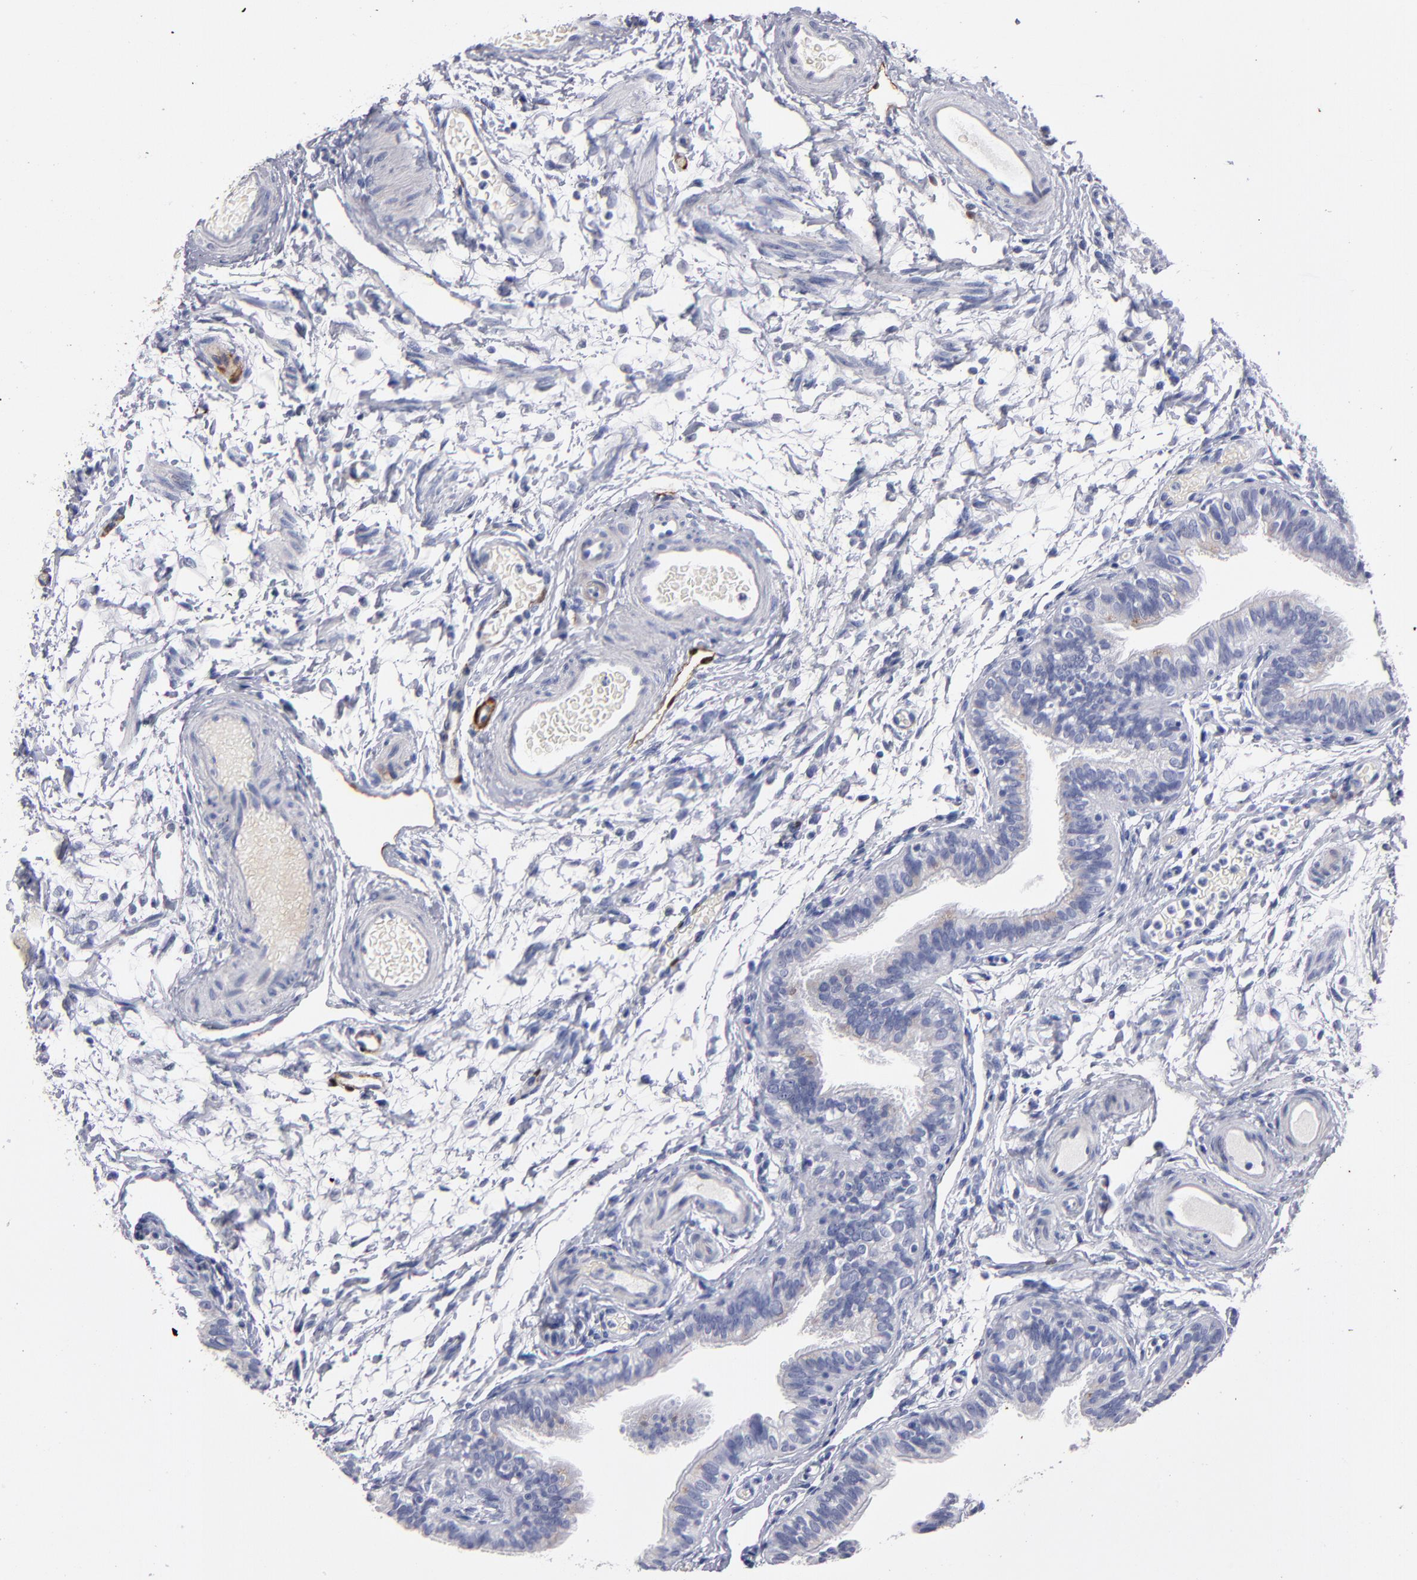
{"staining": {"intensity": "negative", "quantity": "none", "location": "none"}, "tissue": "fallopian tube", "cell_type": "Glandular cells", "image_type": "normal", "snomed": [{"axis": "morphology", "description": "Normal tissue, NOS"}, {"axis": "morphology", "description": "Dermoid, NOS"}, {"axis": "topography", "description": "Fallopian tube"}], "caption": "Protein analysis of normal fallopian tube shows no significant expression in glandular cells.", "gene": "FABP4", "patient": {"sex": "female", "age": 33}}